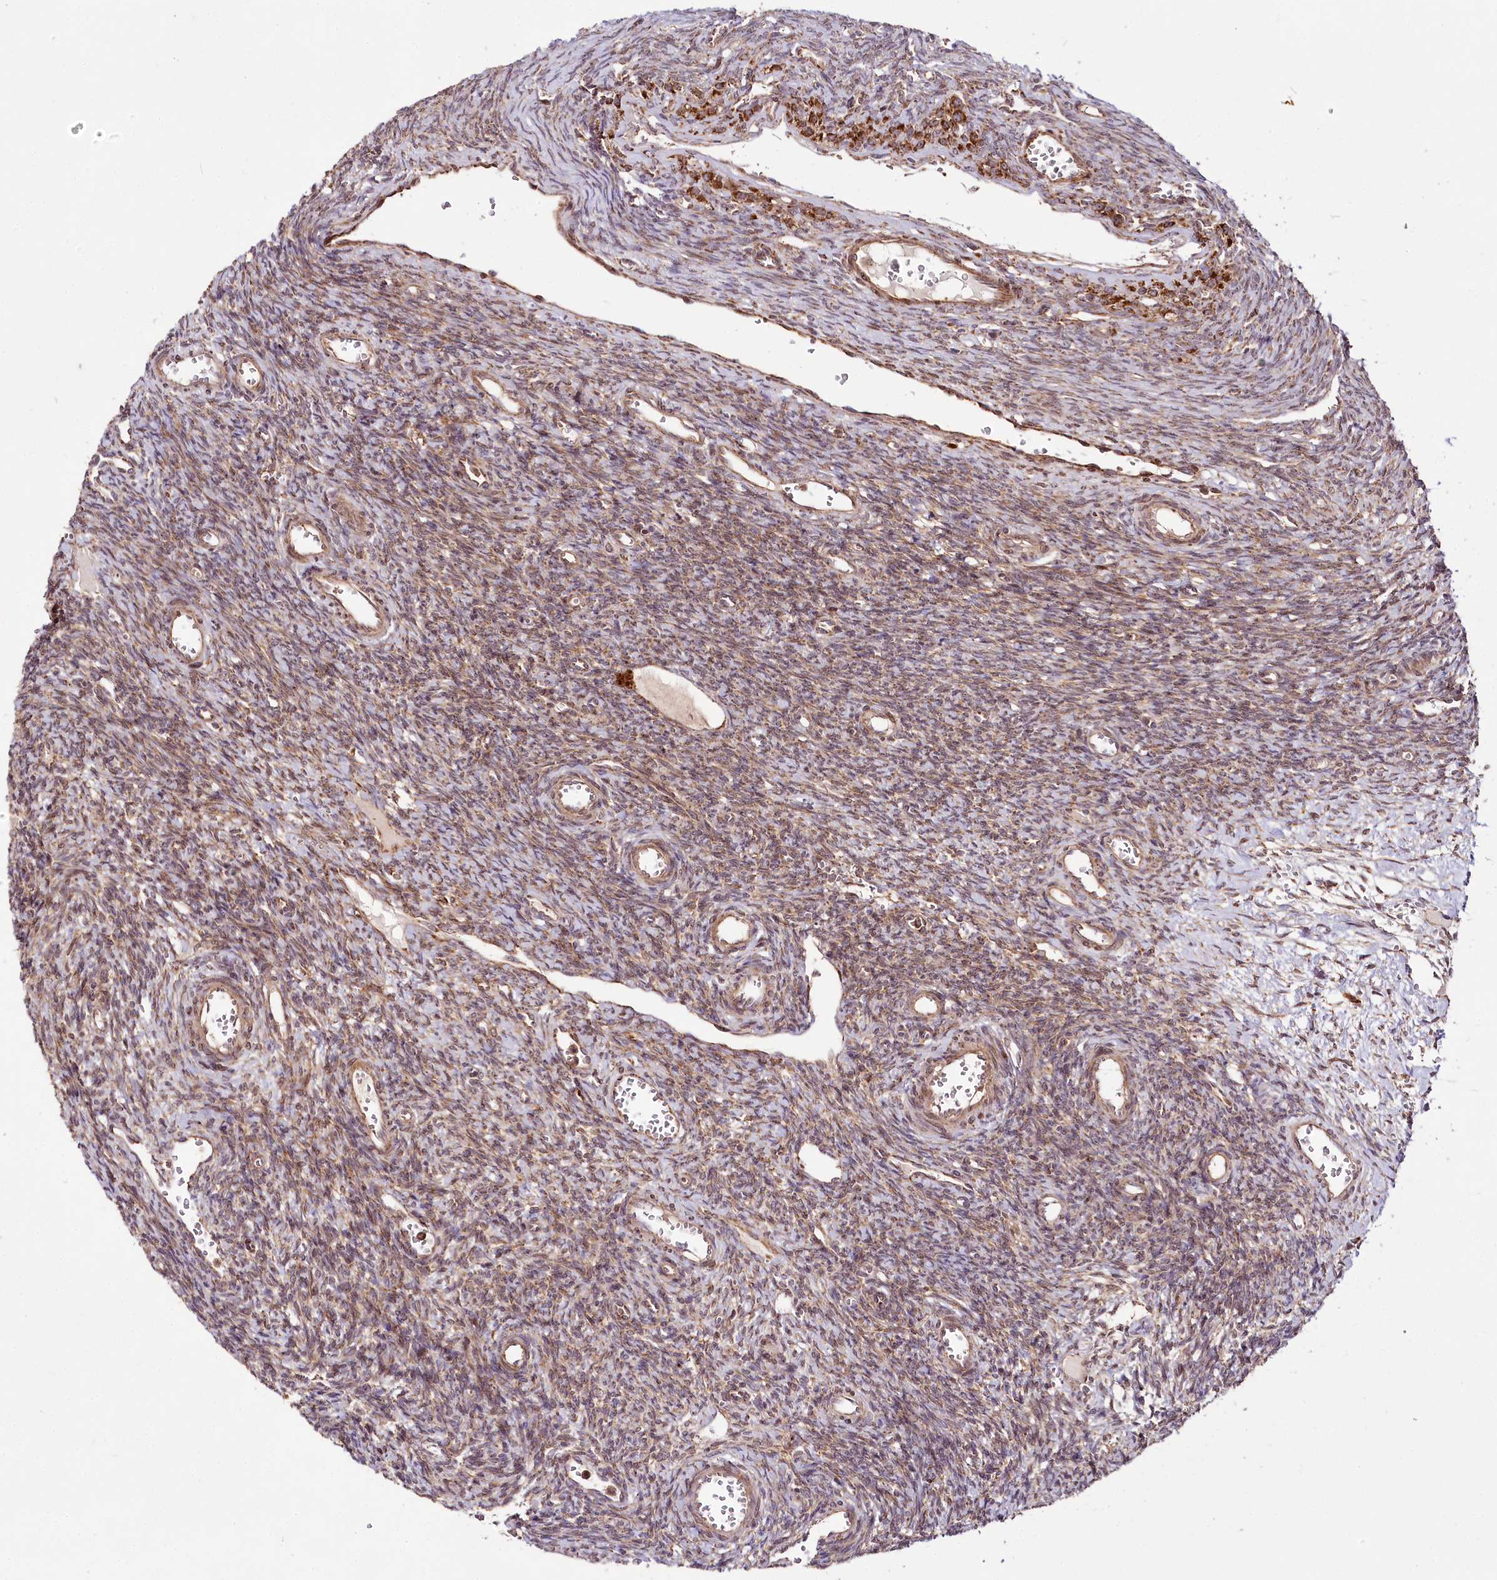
{"staining": {"intensity": "moderate", "quantity": "25%-75%", "location": "cytoplasmic/membranous"}, "tissue": "ovary", "cell_type": "Ovarian stroma cells", "image_type": "normal", "snomed": [{"axis": "morphology", "description": "Normal tissue, NOS"}, {"axis": "topography", "description": "Ovary"}], "caption": "Immunohistochemistry (IHC) image of normal human ovary stained for a protein (brown), which exhibits medium levels of moderate cytoplasmic/membranous expression in approximately 25%-75% of ovarian stroma cells.", "gene": "RAB7A", "patient": {"sex": "female", "age": 39}}